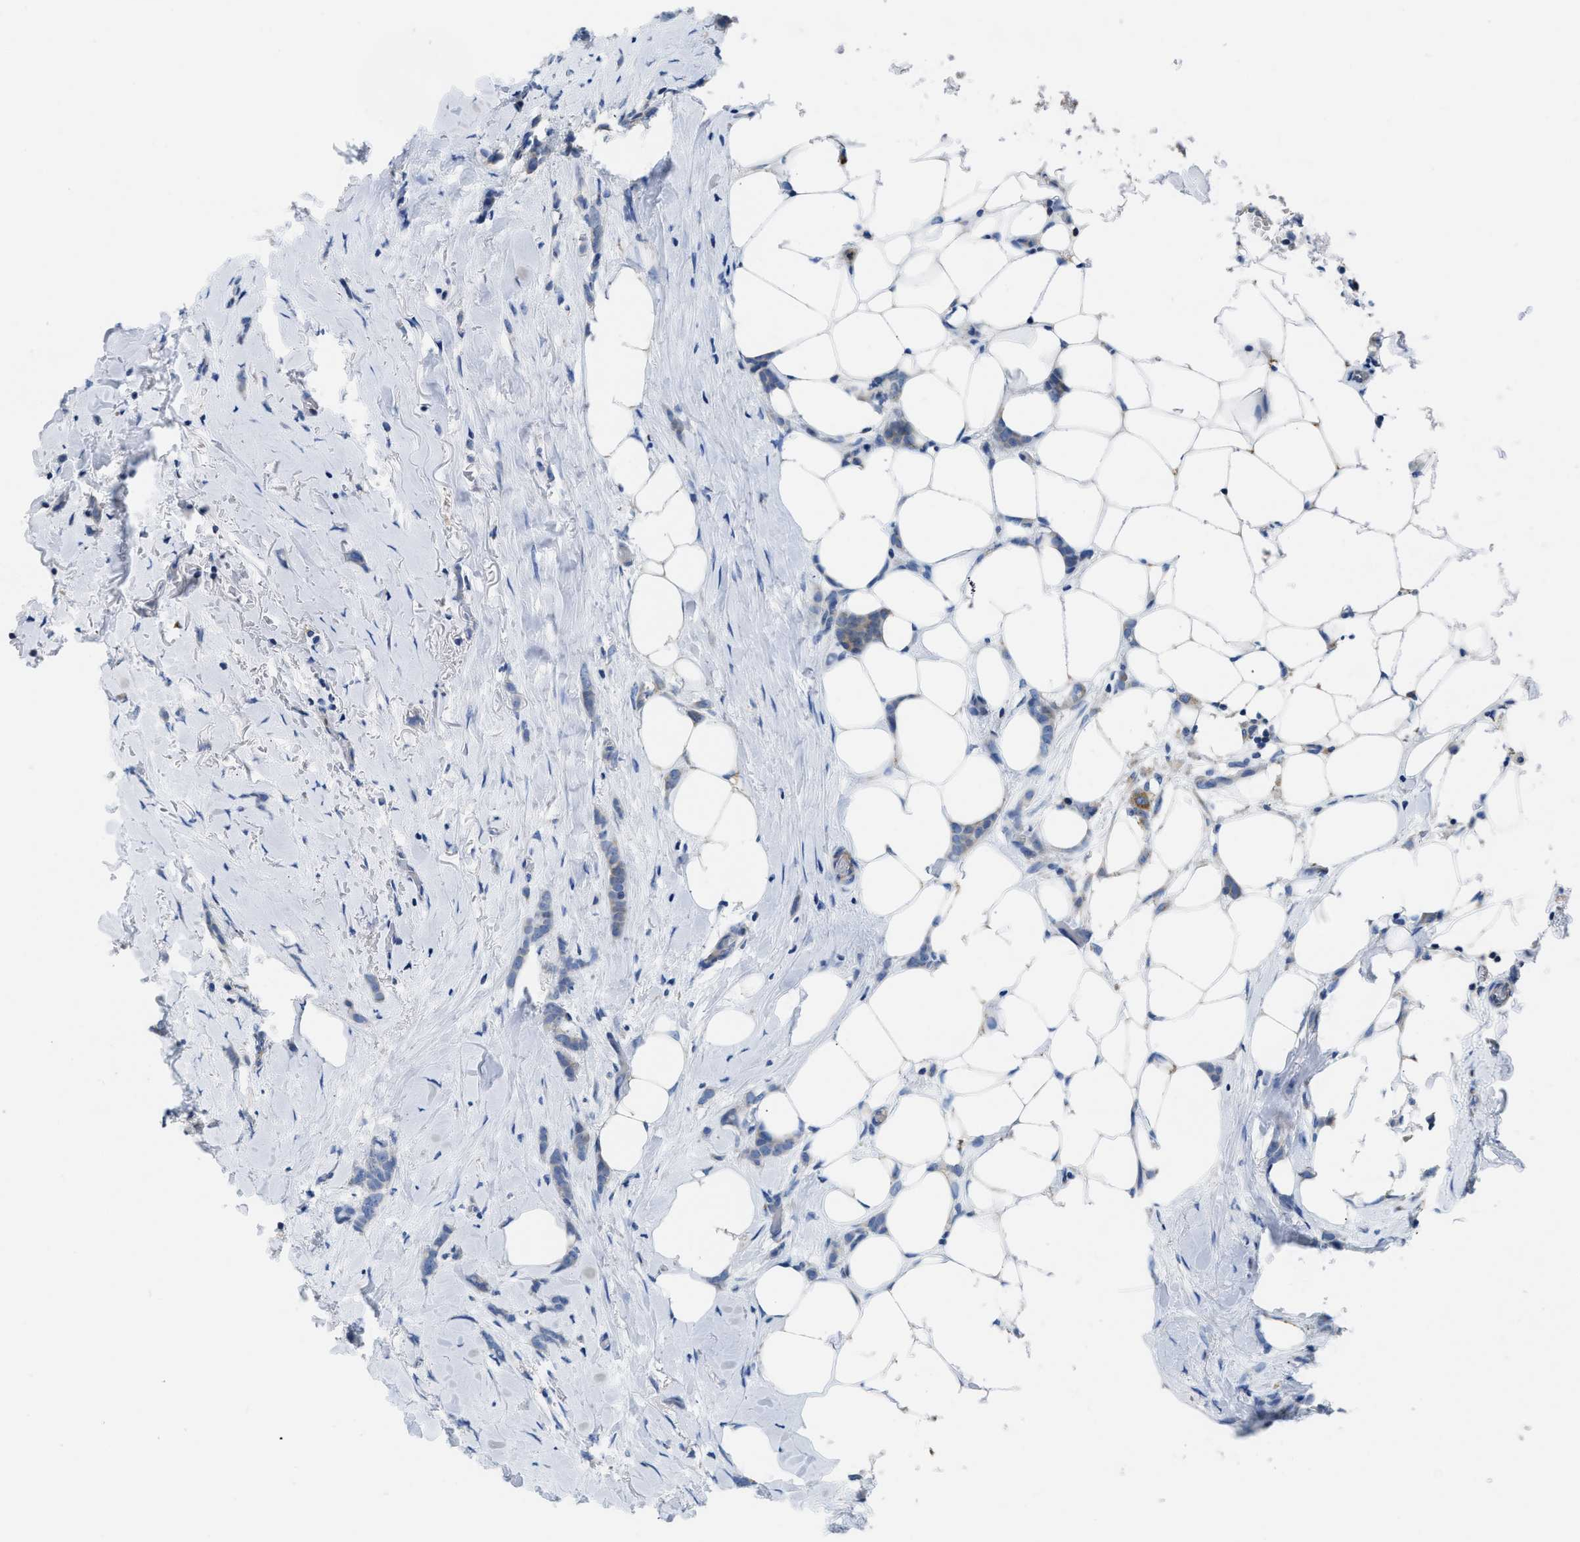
{"staining": {"intensity": "negative", "quantity": "none", "location": "none"}, "tissue": "breast cancer", "cell_type": "Tumor cells", "image_type": "cancer", "snomed": [{"axis": "morphology", "description": "Lobular carcinoma, in situ"}, {"axis": "morphology", "description": "Lobular carcinoma"}, {"axis": "topography", "description": "Breast"}], "caption": "There is no significant staining in tumor cells of breast lobular carcinoma in situ.", "gene": "SLC25A13", "patient": {"sex": "female", "age": 41}}